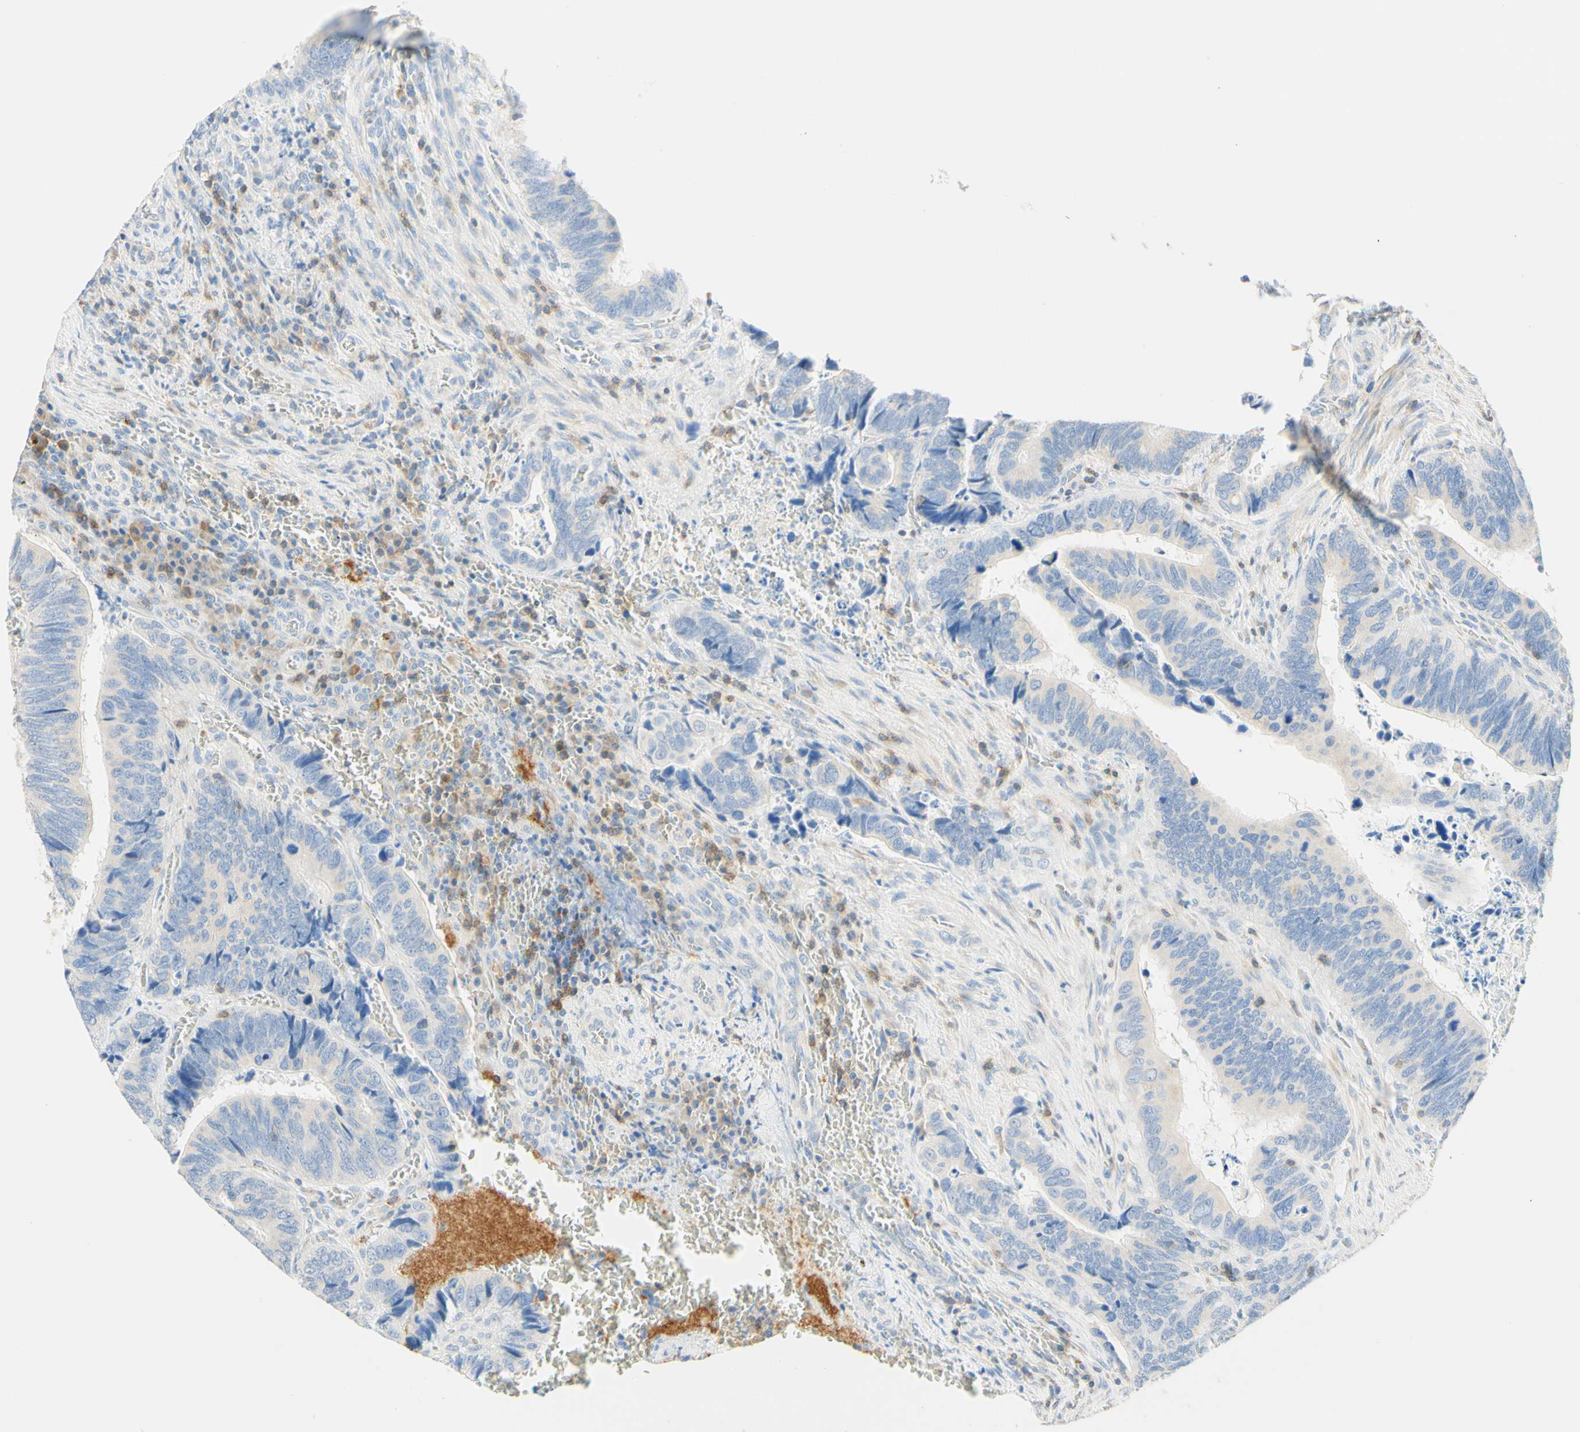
{"staining": {"intensity": "negative", "quantity": "none", "location": "none"}, "tissue": "colorectal cancer", "cell_type": "Tumor cells", "image_type": "cancer", "snomed": [{"axis": "morphology", "description": "Adenocarcinoma, NOS"}, {"axis": "topography", "description": "Colon"}], "caption": "Colorectal cancer (adenocarcinoma) was stained to show a protein in brown. There is no significant expression in tumor cells.", "gene": "LAT", "patient": {"sex": "male", "age": 72}}